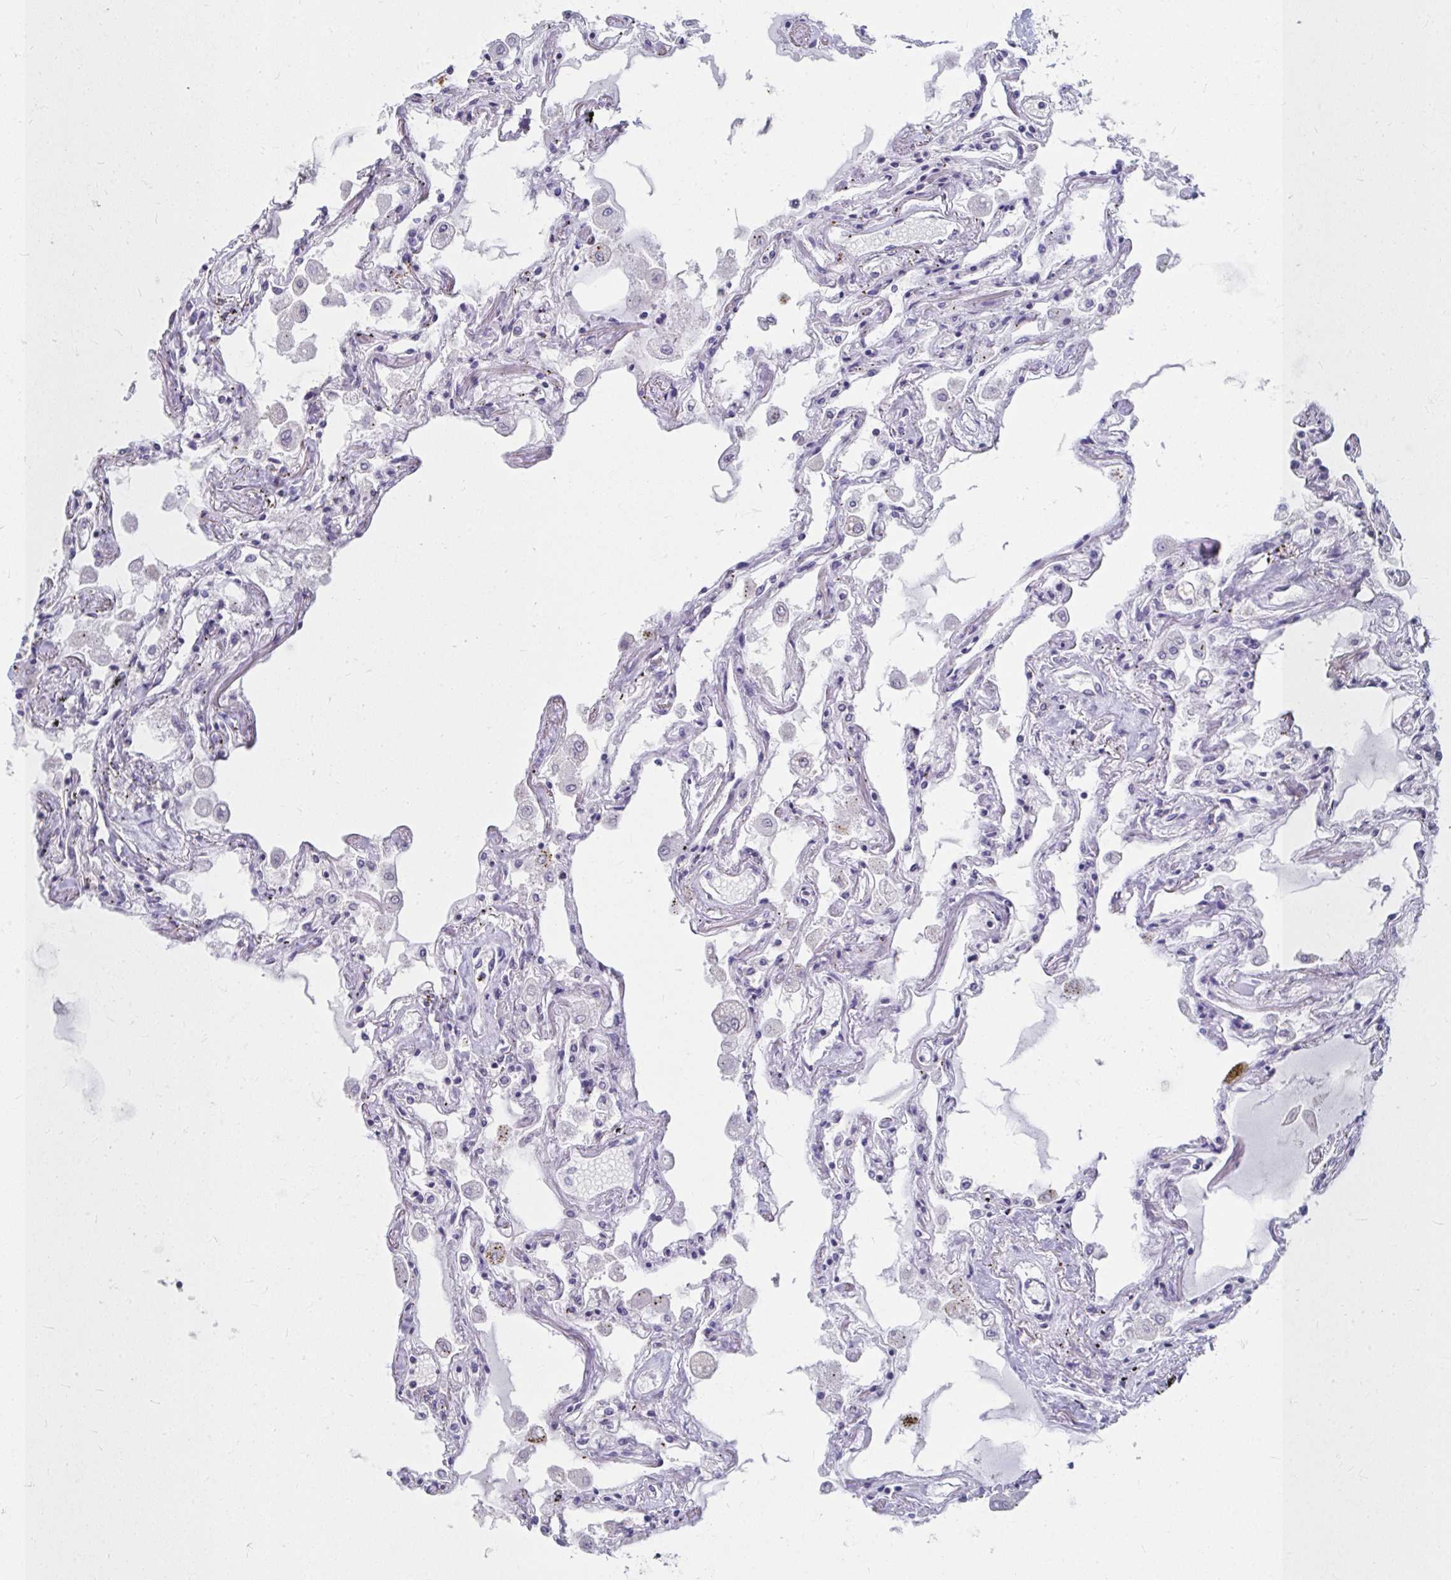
{"staining": {"intensity": "negative", "quantity": "none", "location": "none"}, "tissue": "lung", "cell_type": "Alveolar cells", "image_type": "normal", "snomed": [{"axis": "morphology", "description": "Normal tissue, NOS"}, {"axis": "morphology", "description": "Adenocarcinoma, NOS"}, {"axis": "topography", "description": "Cartilage tissue"}, {"axis": "topography", "description": "Lung"}], "caption": "Histopathology image shows no significant protein expression in alveolar cells of normal lung. (DAB immunohistochemistry (IHC) with hematoxylin counter stain).", "gene": "NUP133", "patient": {"sex": "female", "age": 67}}